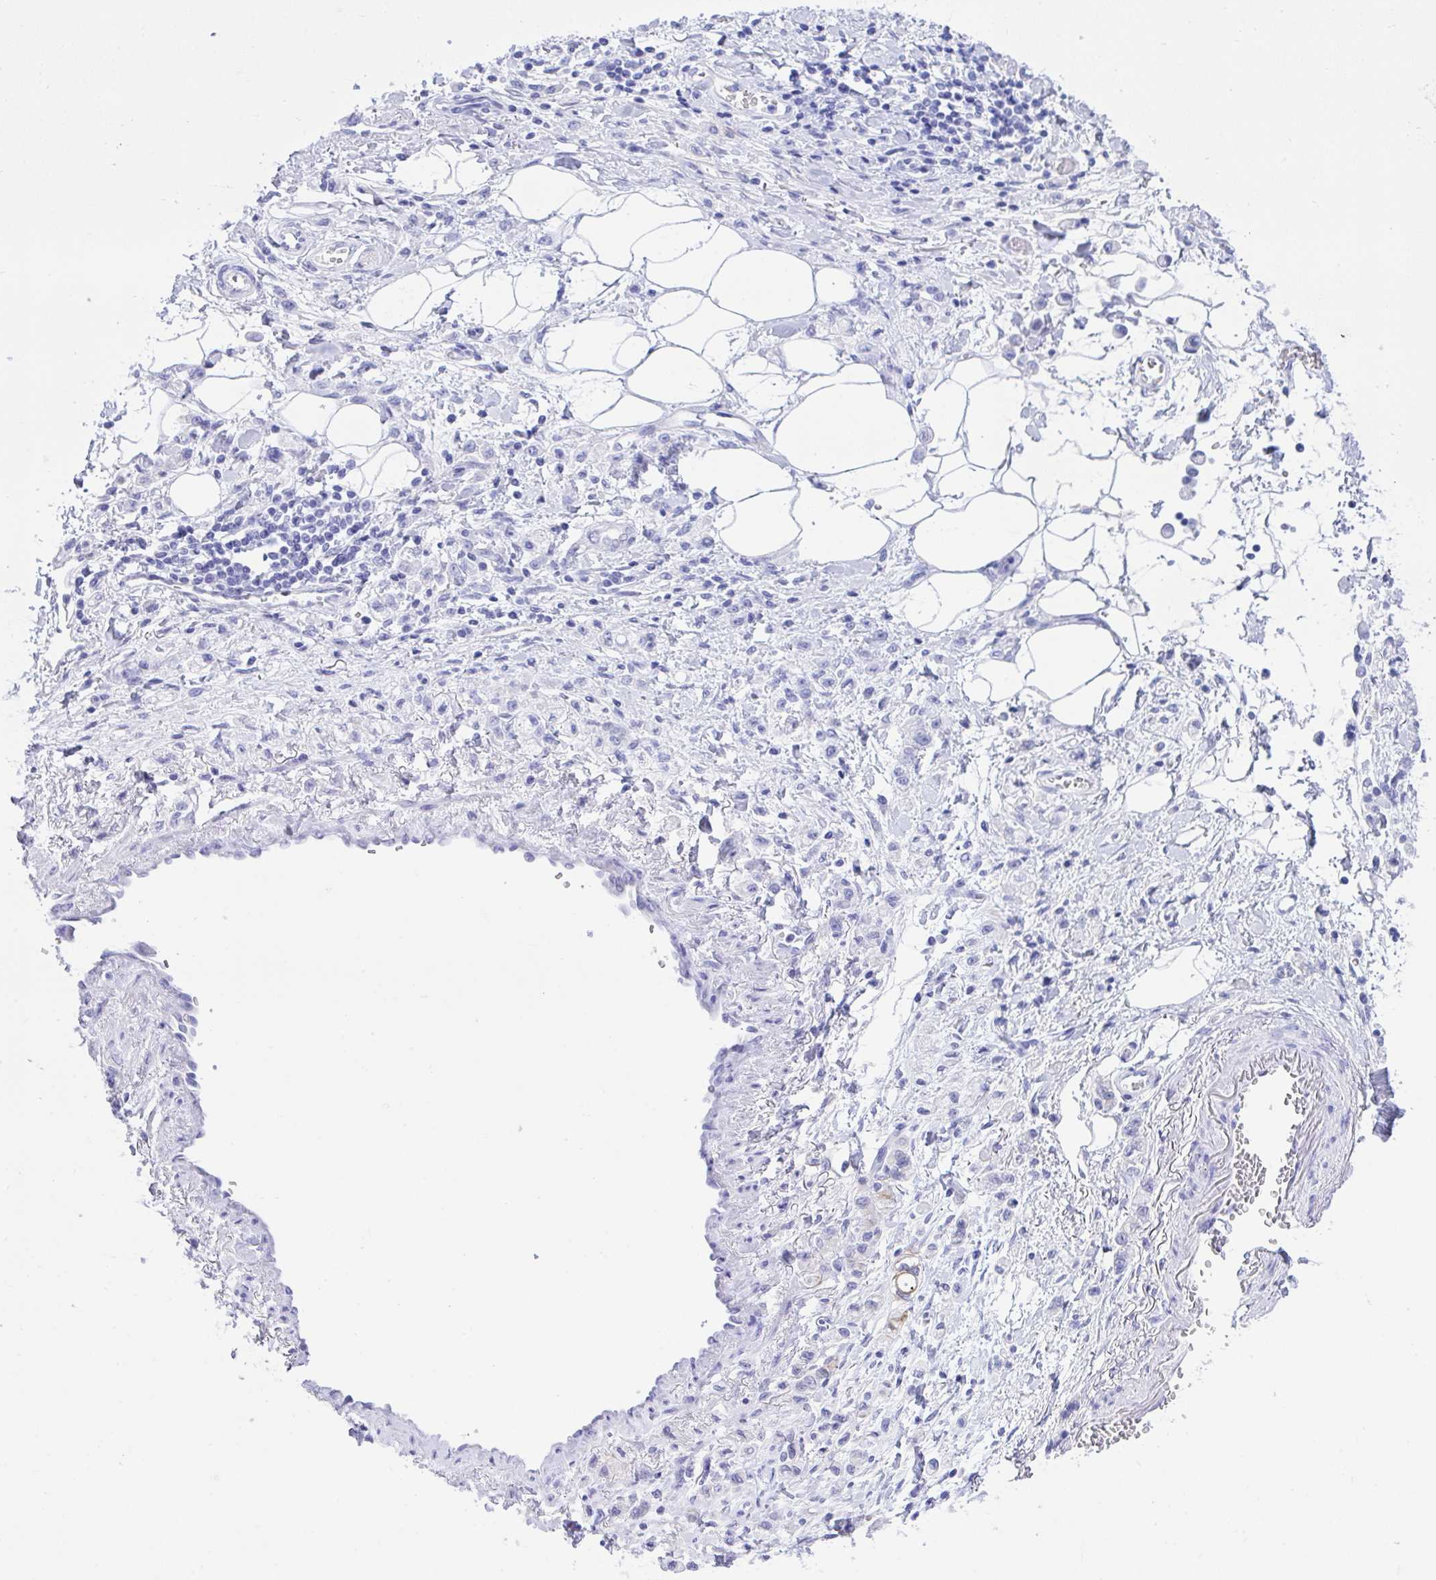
{"staining": {"intensity": "negative", "quantity": "none", "location": "none"}, "tissue": "stomach cancer", "cell_type": "Tumor cells", "image_type": "cancer", "snomed": [{"axis": "morphology", "description": "Adenocarcinoma, NOS"}, {"axis": "topography", "description": "Stomach"}], "caption": "Immunohistochemistry histopathology image of neoplastic tissue: stomach adenocarcinoma stained with DAB (3,3'-diaminobenzidine) displays no significant protein positivity in tumor cells.", "gene": "BEX5", "patient": {"sex": "male", "age": 77}}